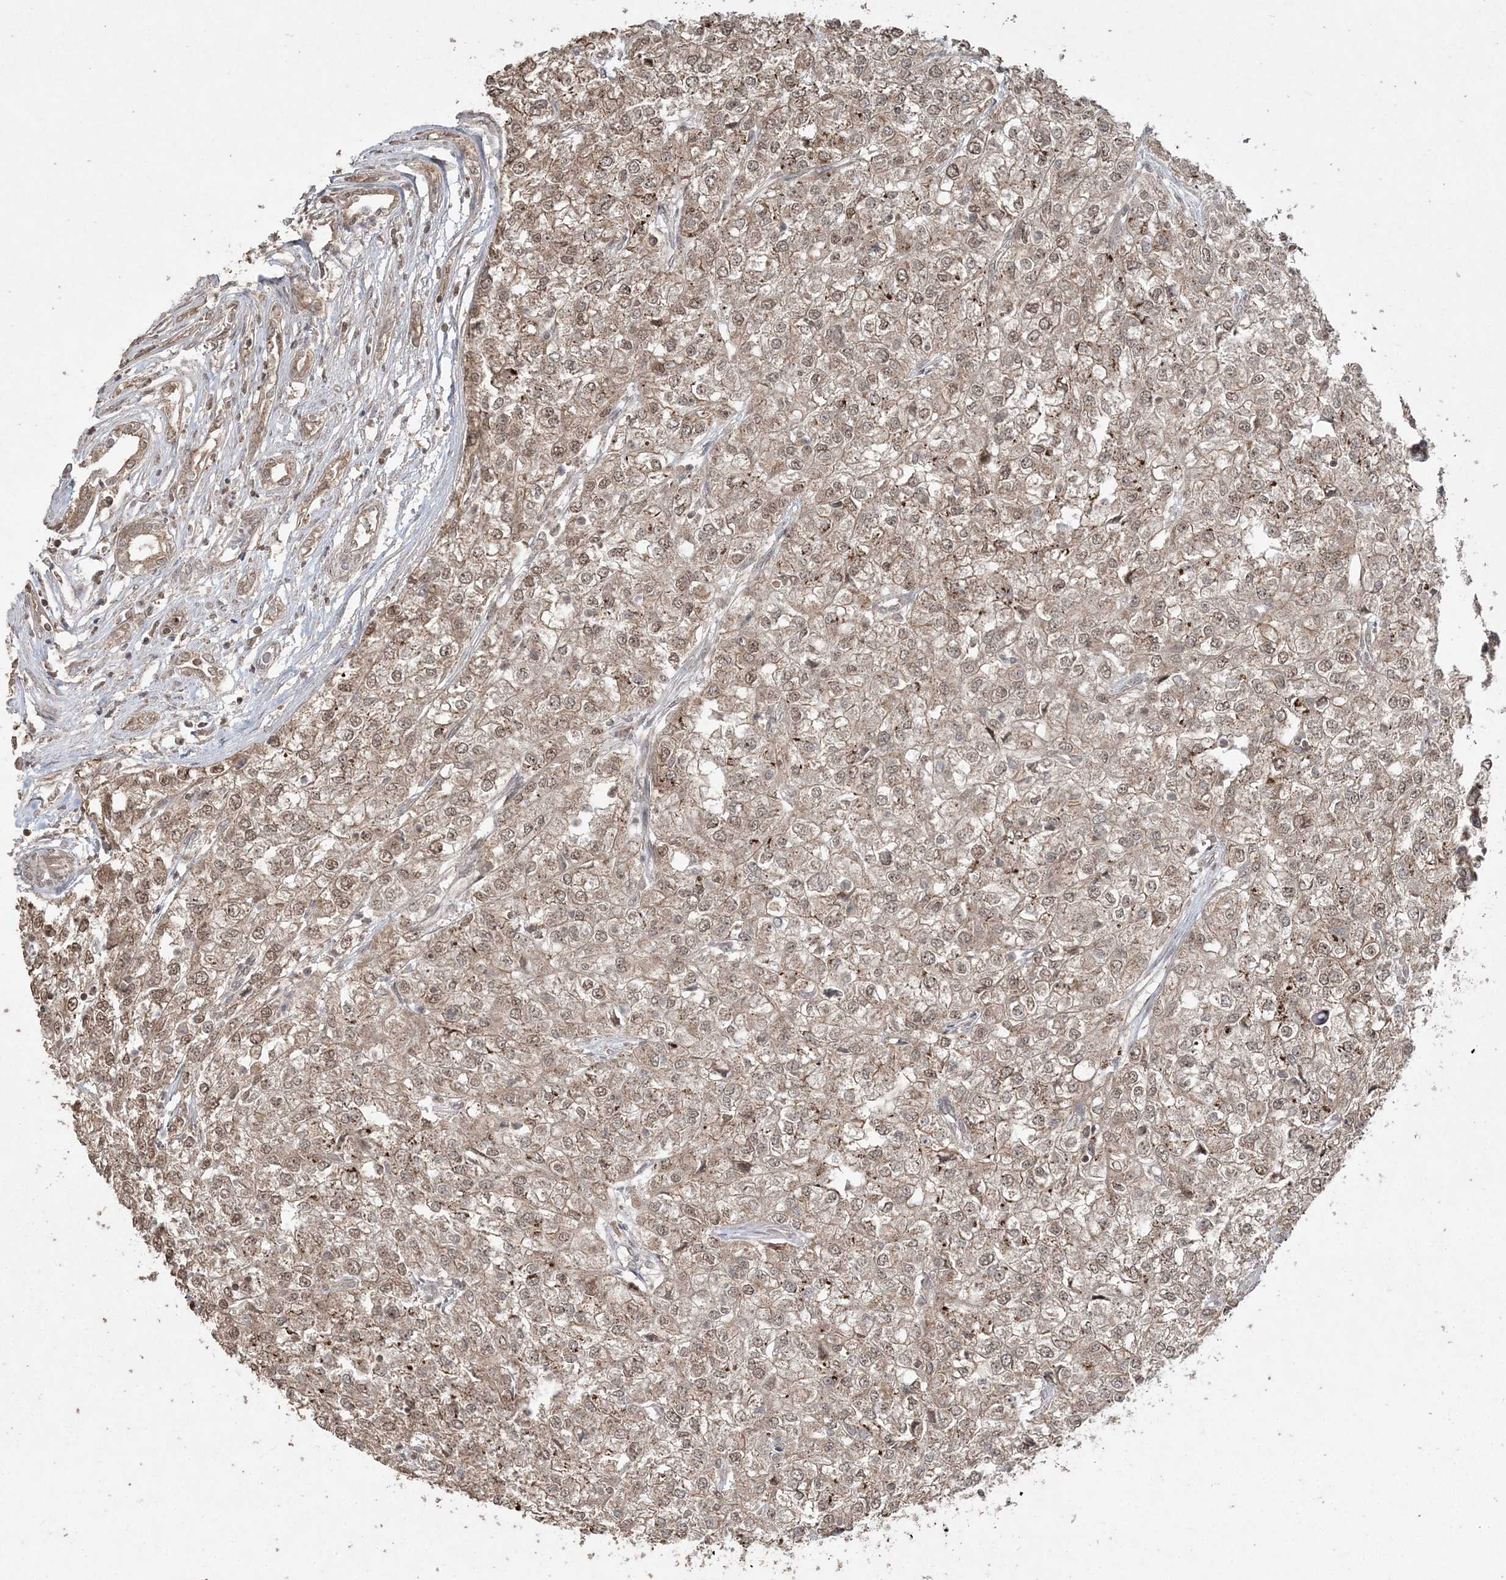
{"staining": {"intensity": "weak", "quantity": ">75%", "location": "cytoplasmic/membranous,nuclear"}, "tissue": "renal cancer", "cell_type": "Tumor cells", "image_type": "cancer", "snomed": [{"axis": "morphology", "description": "Adenocarcinoma, NOS"}, {"axis": "topography", "description": "Kidney"}], "caption": "Protein staining displays weak cytoplasmic/membranous and nuclear staining in approximately >75% of tumor cells in renal cancer (adenocarcinoma). The staining is performed using DAB brown chromogen to label protein expression. The nuclei are counter-stained blue using hematoxylin.", "gene": "EHHADH", "patient": {"sex": "female", "age": 54}}